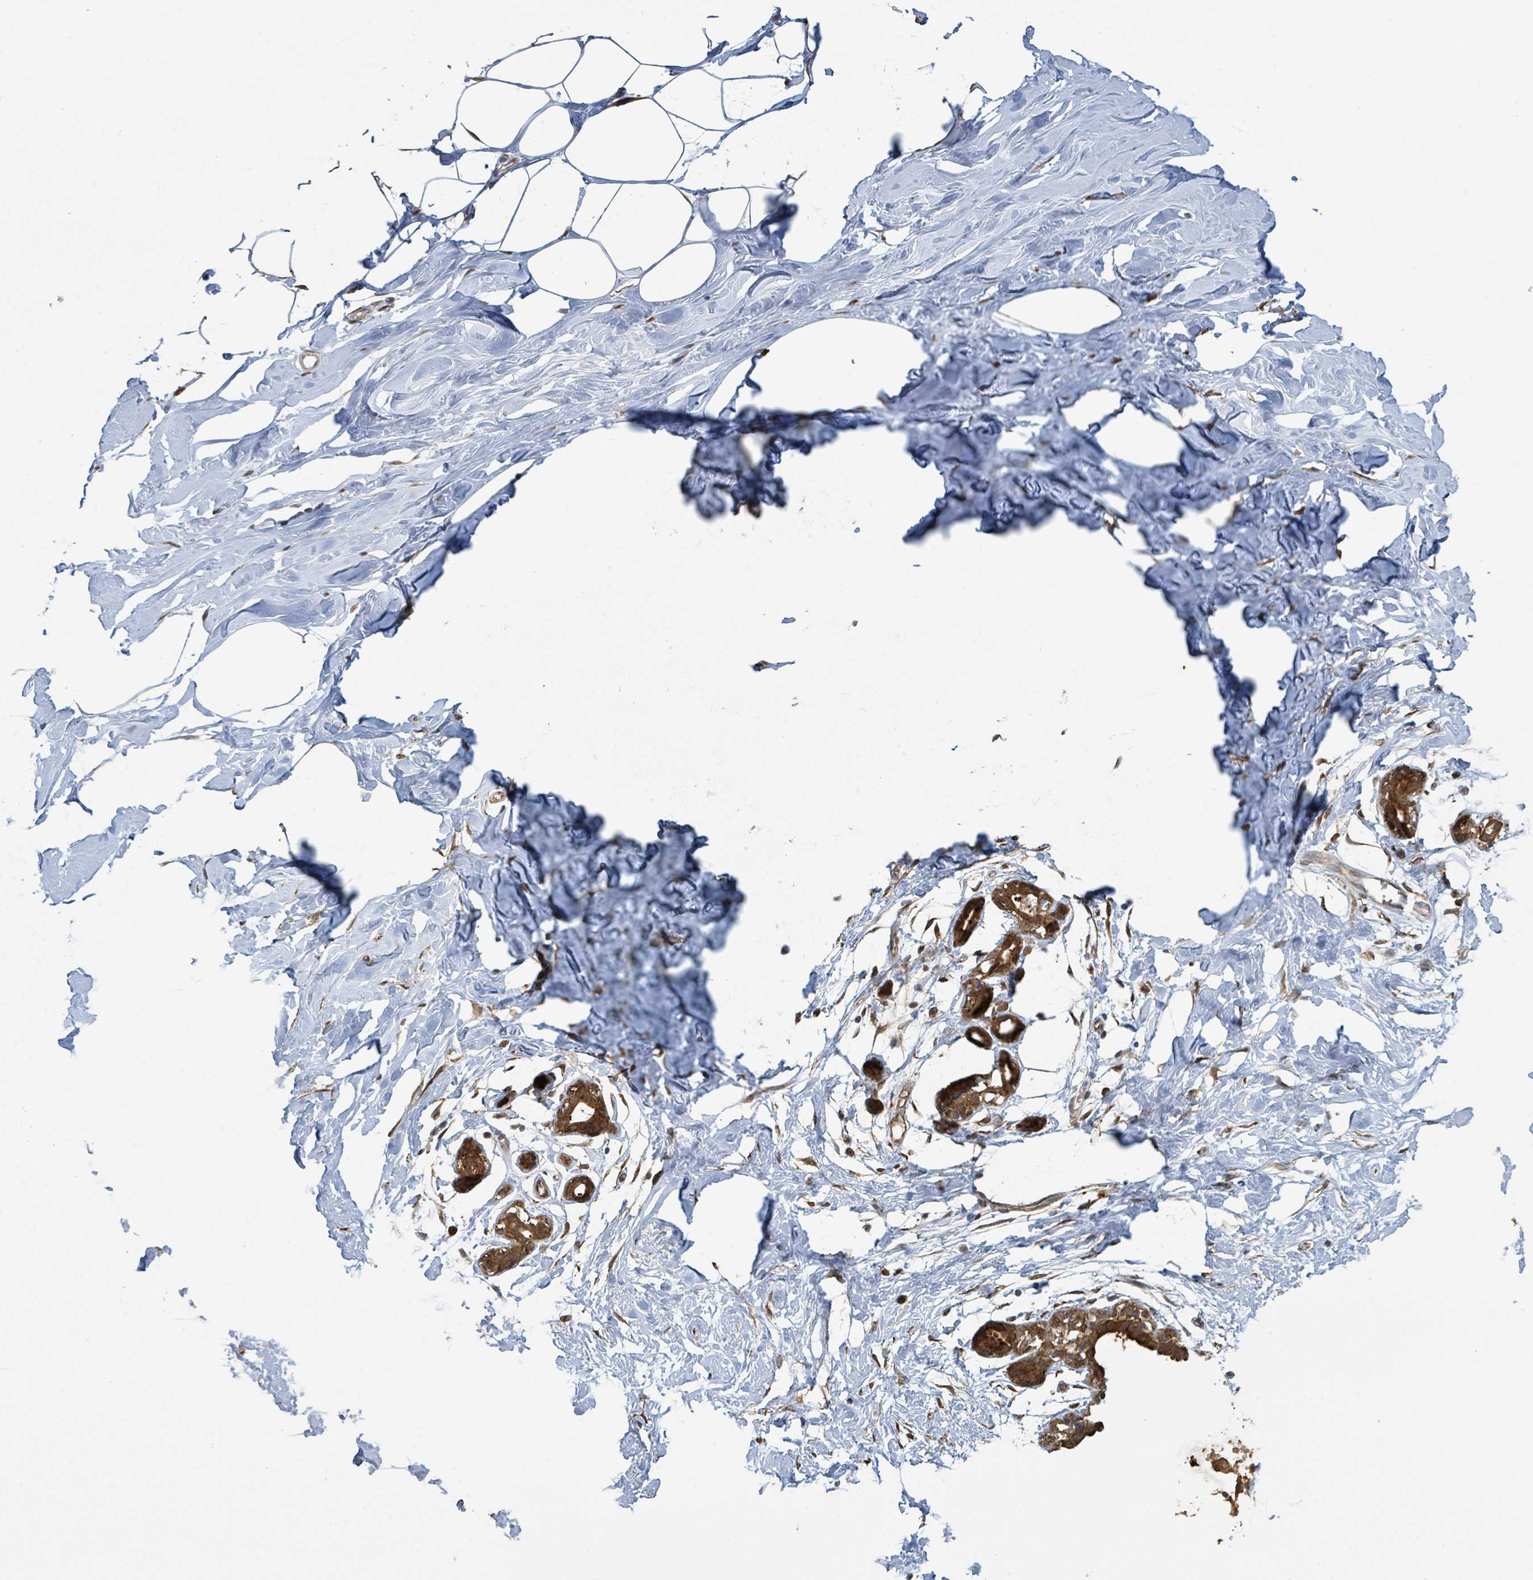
{"staining": {"intensity": "moderate", "quantity": "<25%", "location": "cytoplasmic/membranous"}, "tissue": "breast", "cell_type": "Adipocytes", "image_type": "normal", "snomed": [{"axis": "morphology", "description": "Normal tissue, NOS"}, {"axis": "topography", "description": "Breast"}], "caption": "The image displays immunohistochemical staining of unremarkable breast. There is moderate cytoplasmic/membranous positivity is appreciated in about <25% of adipocytes.", "gene": "PSMB7", "patient": {"sex": "female", "age": 27}}